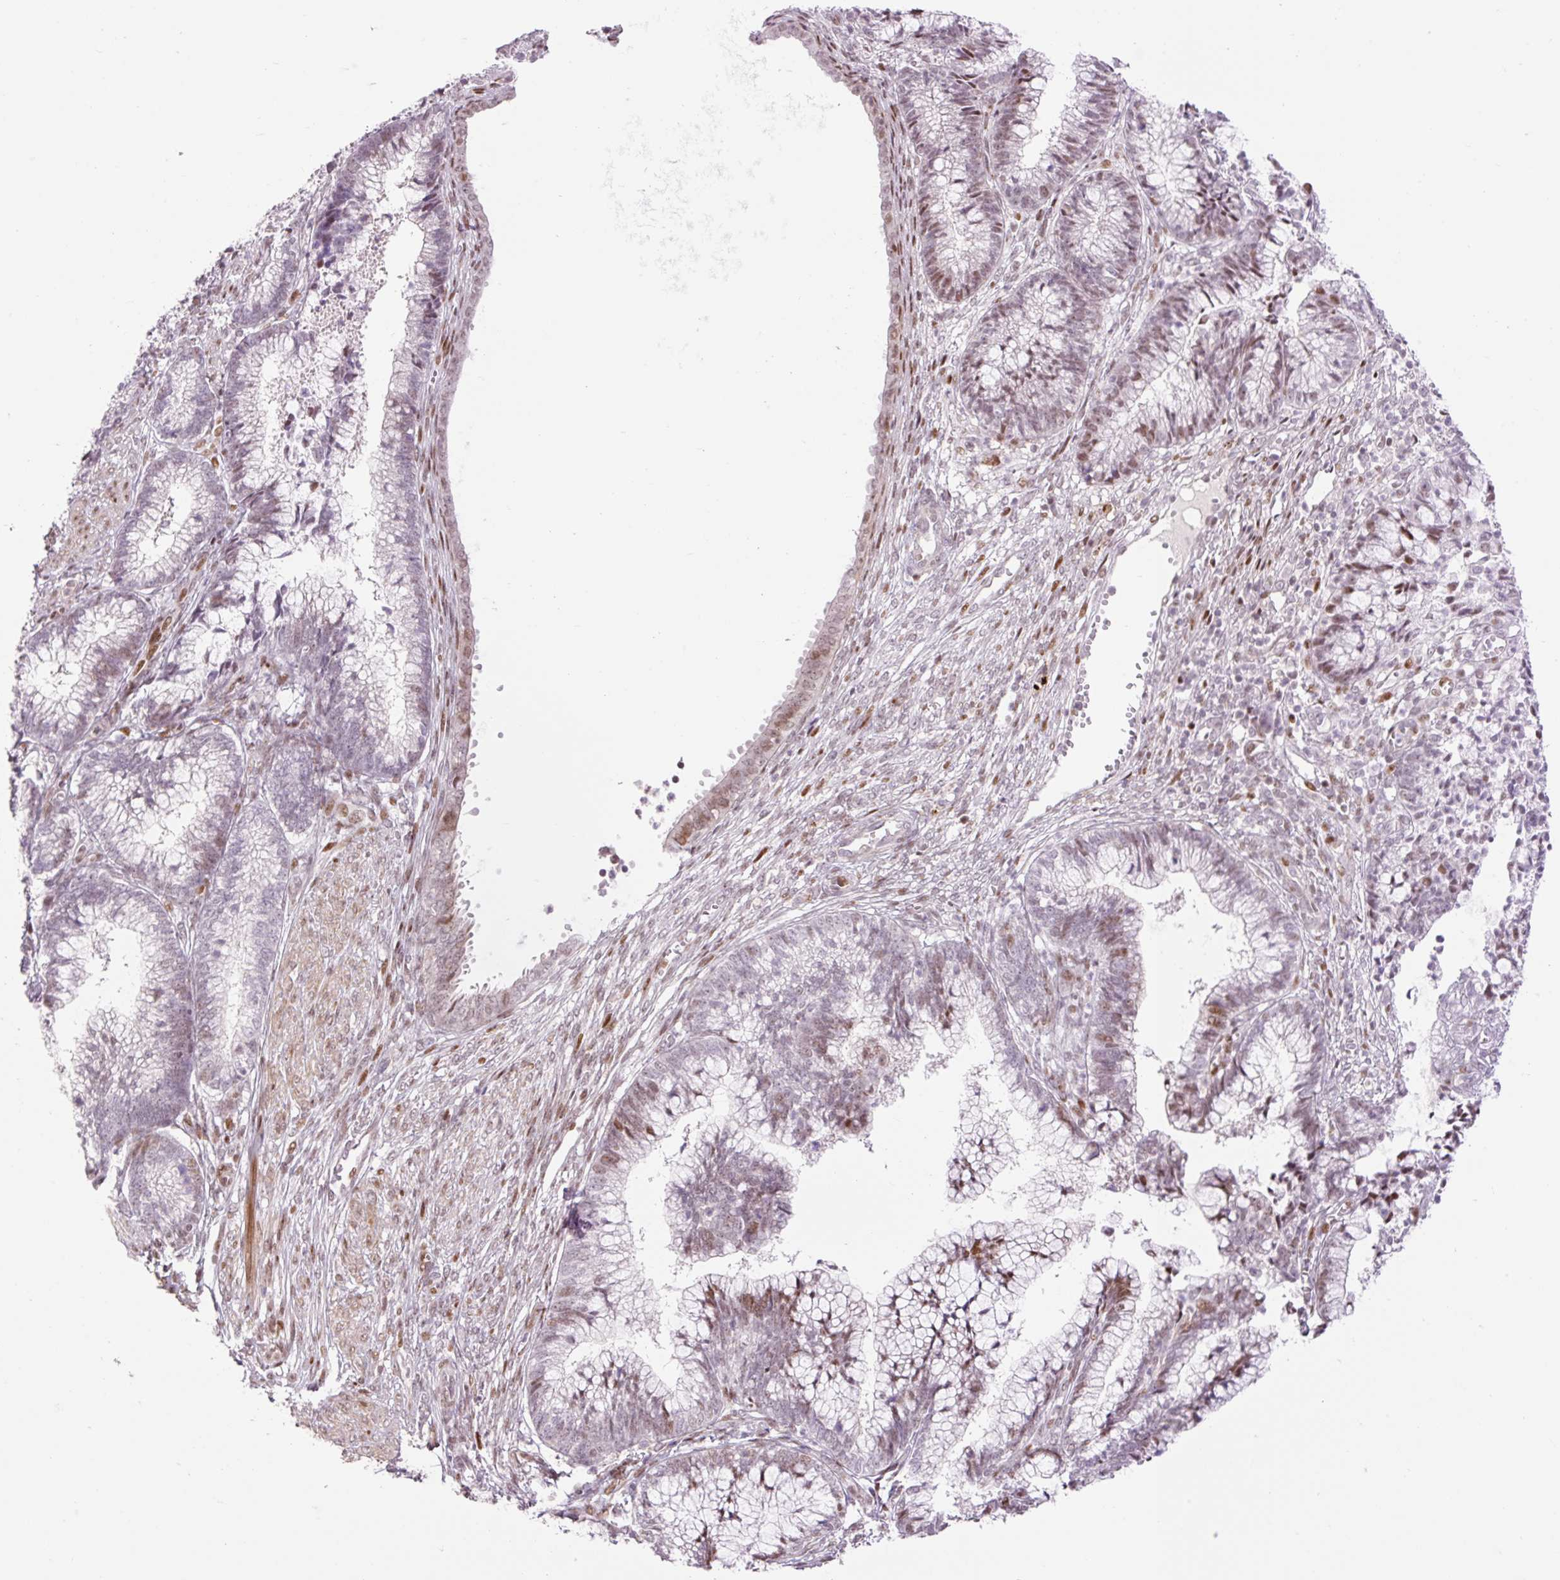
{"staining": {"intensity": "moderate", "quantity": "<25%", "location": "nuclear"}, "tissue": "cervical cancer", "cell_type": "Tumor cells", "image_type": "cancer", "snomed": [{"axis": "morphology", "description": "Adenocarcinoma, NOS"}, {"axis": "topography", "description": "Cervix"}], "caption": "Protein staining of cervical cancer (adenocarcinoma) tissue shows moderate nuclear positivity in approximately <25% of tumor cells. (IHC, brightfield microscopy, high magnification).", "gene": "RIPPLY3", "patient": {"sex": "female", "age": 44}}